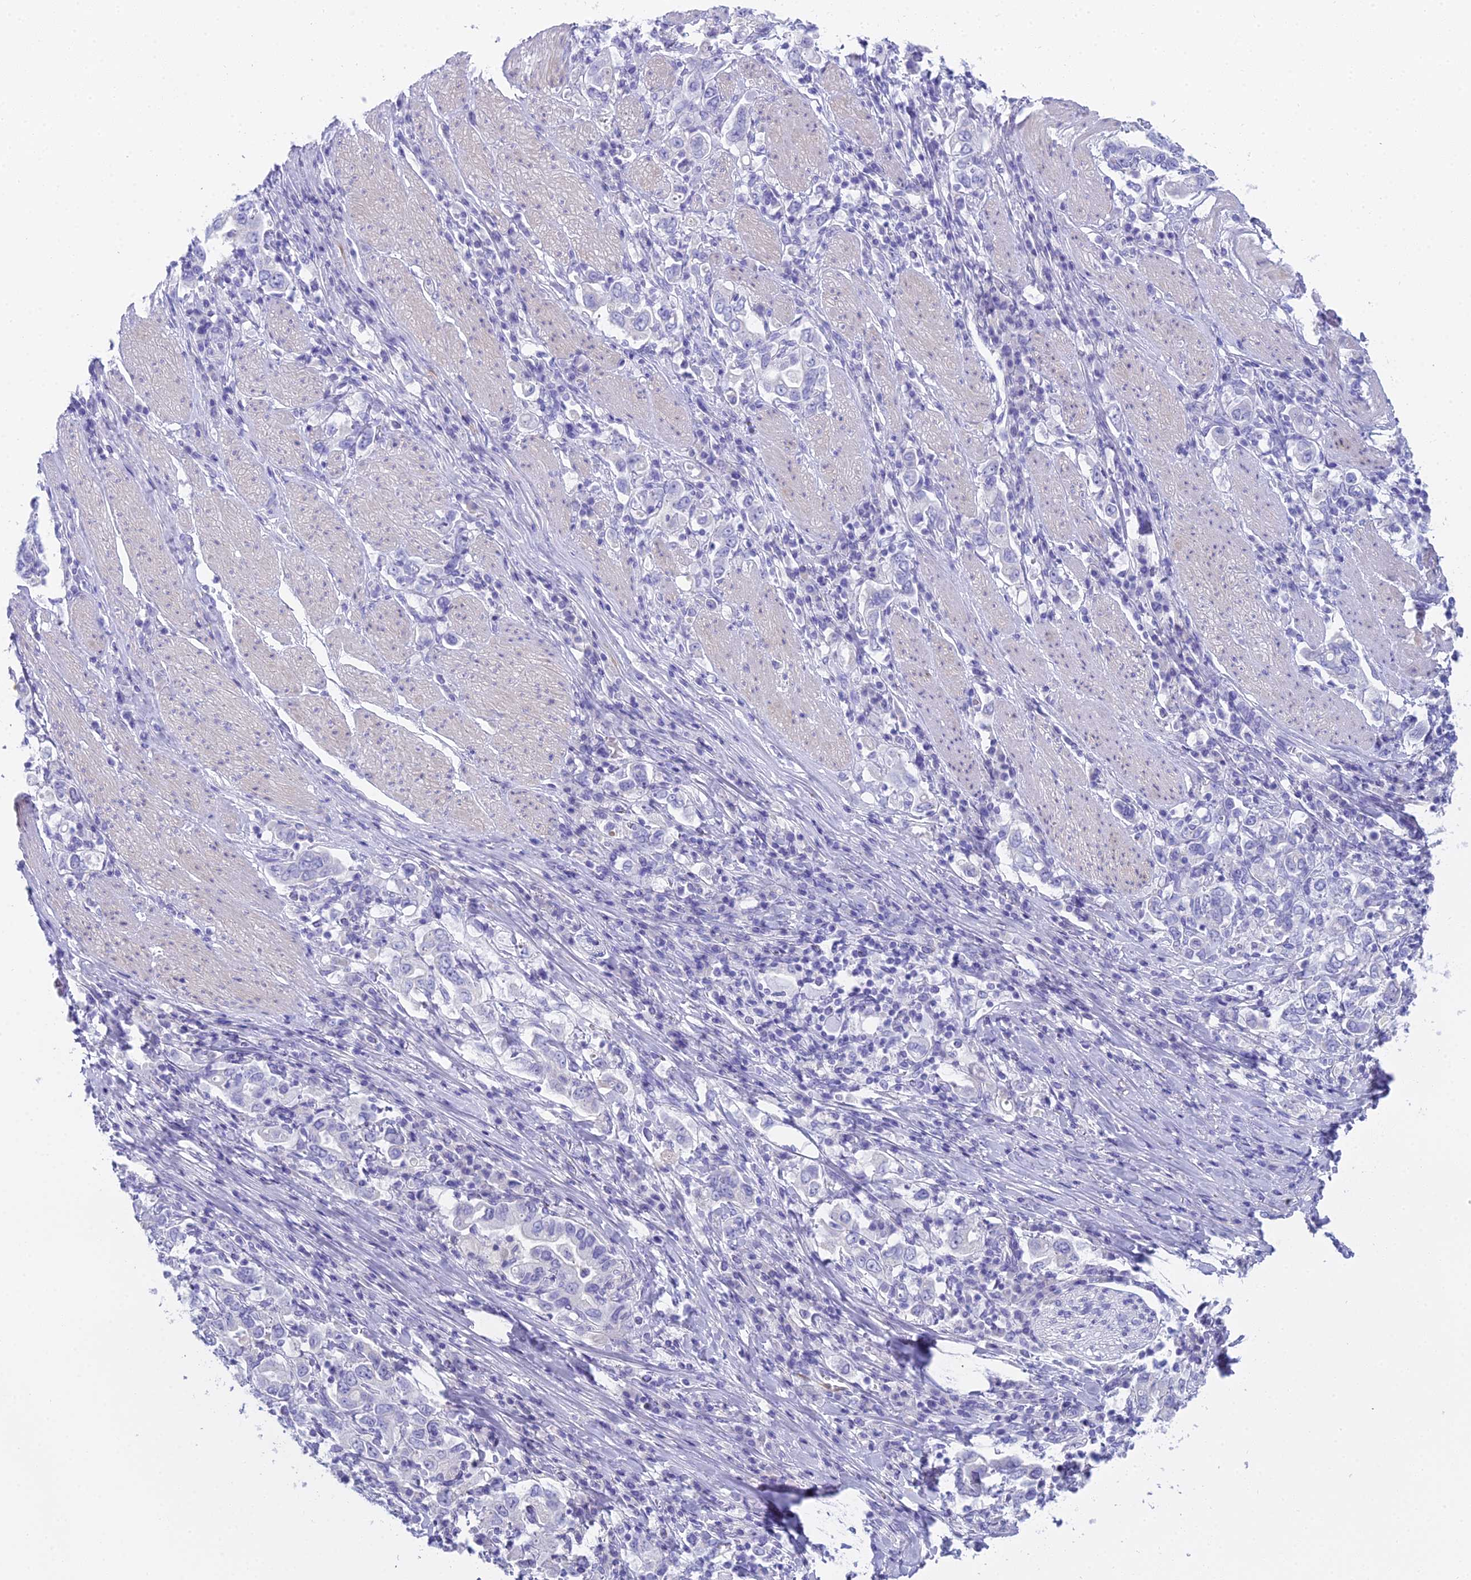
{"staining": {"intensity": "negative", "quantity": "none", "location": "none"}, "tissue": "stomach cancer", "cell_type": "Tumor cells", "image_type": "cancer", "snomed": [{"axis": "morphology", "description": "Adenocarcinoma, NOS"}, {"axis": "topography", "description": "Stomach, upper"}], "caption": "IHC photomicrograph of neoplastic tissue: adenocarcinoma (stomach) stained with DAB displays no significant protein expression in tumor cells.", "gene": "UNC80", "patient": {"sex": "male", "age": 62}}